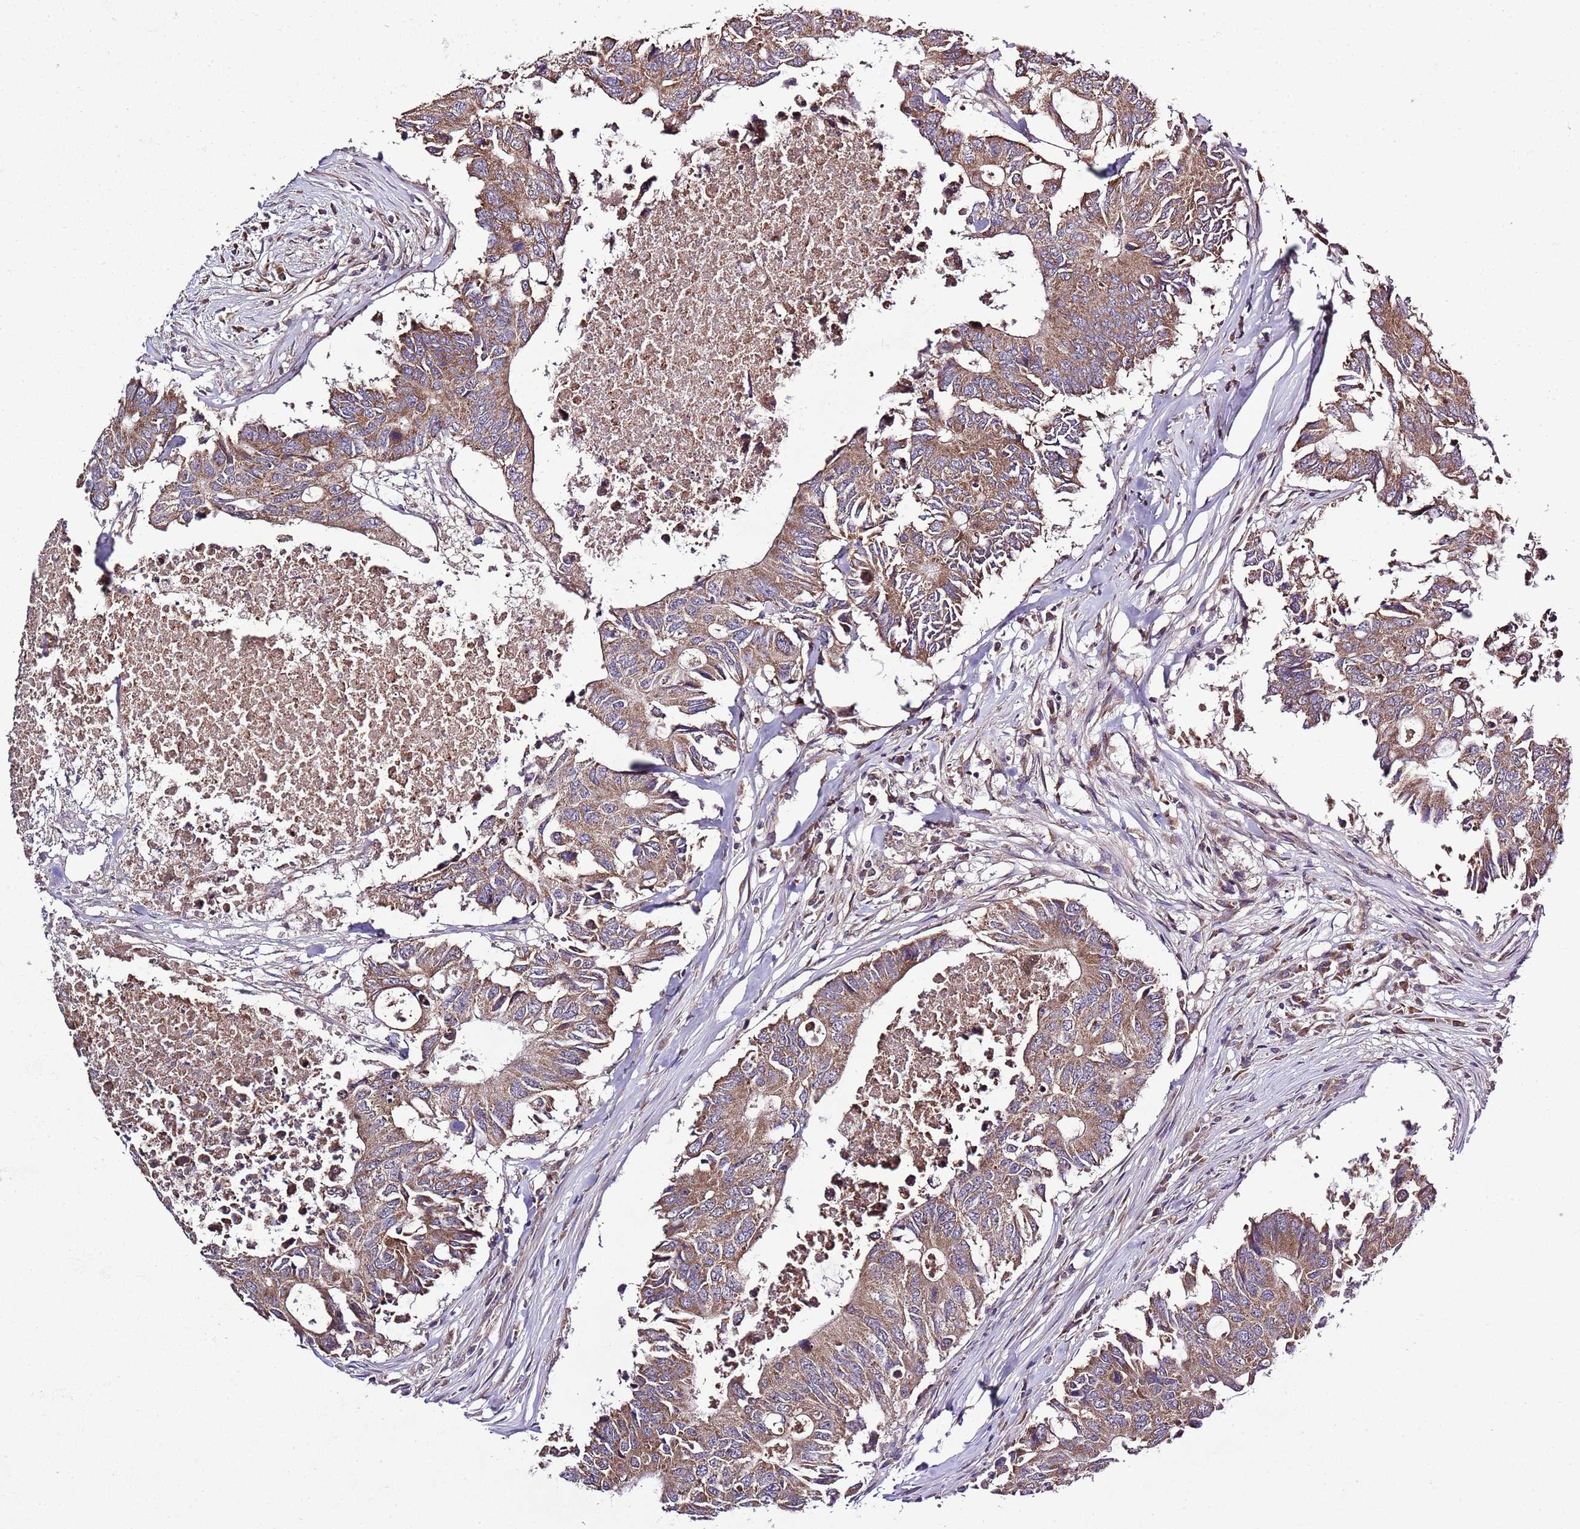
{"staining": {"intensity": "moderate", "quantity": ">75%", "location": "cytoplasmic/membranous"}, "tissue": "colorectal cancer", "cell_type": "Tumor cells", "image_type": "cancer", "snomed": [{"axis": "morphology", "description": "Adenocarcinoma, NOS"}, {"axis": "topography", "description": "Colon"}], "caption": "Colorectal adenocarcinoma stained with a brown dye exhibits moderate cytoplasmic/membranous positive expression in approximately >75% of tumor cells.", "gene": "MFNG", "patient": {"sex": "male", "age": 71}}